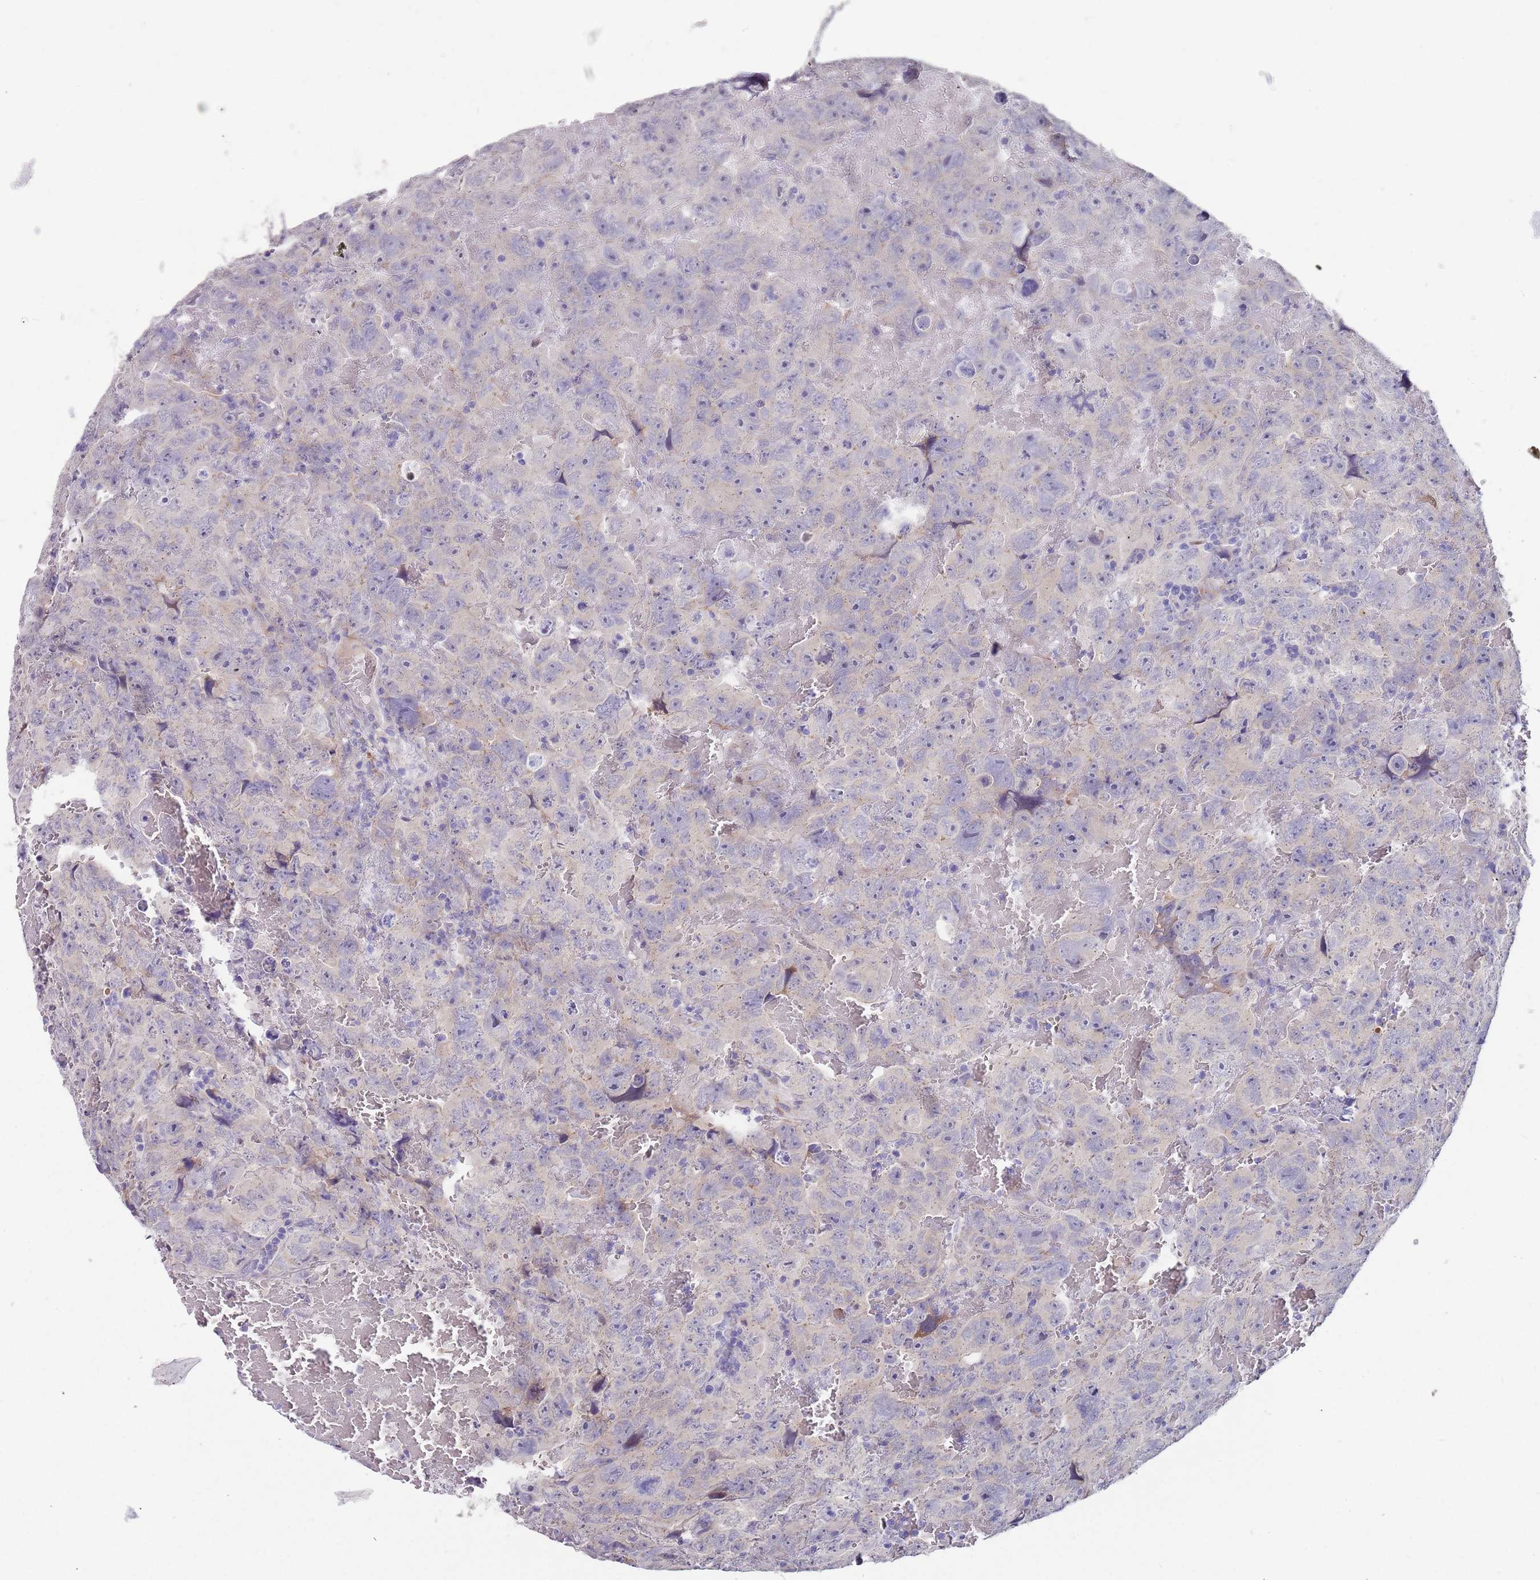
{"staining": {"intensity": "negative", "quantity": "none", "location": "none"}, "tissue": "testis cancer", "cell_type": "Tumor cells", "image_type": "cancer", "snomed": [{"axis": "morphology", "description": "Carcinoma, Embryonal, NOS"}, {"axis": "topography", "description": "Testis"}], "caption": "Immunohistochemical staining of human testis embryonal carcinoma demonstrates no significant staining in tumor cells.", "gene": "TNRC6C", "patient": {"sex": "male", "age": 45}}